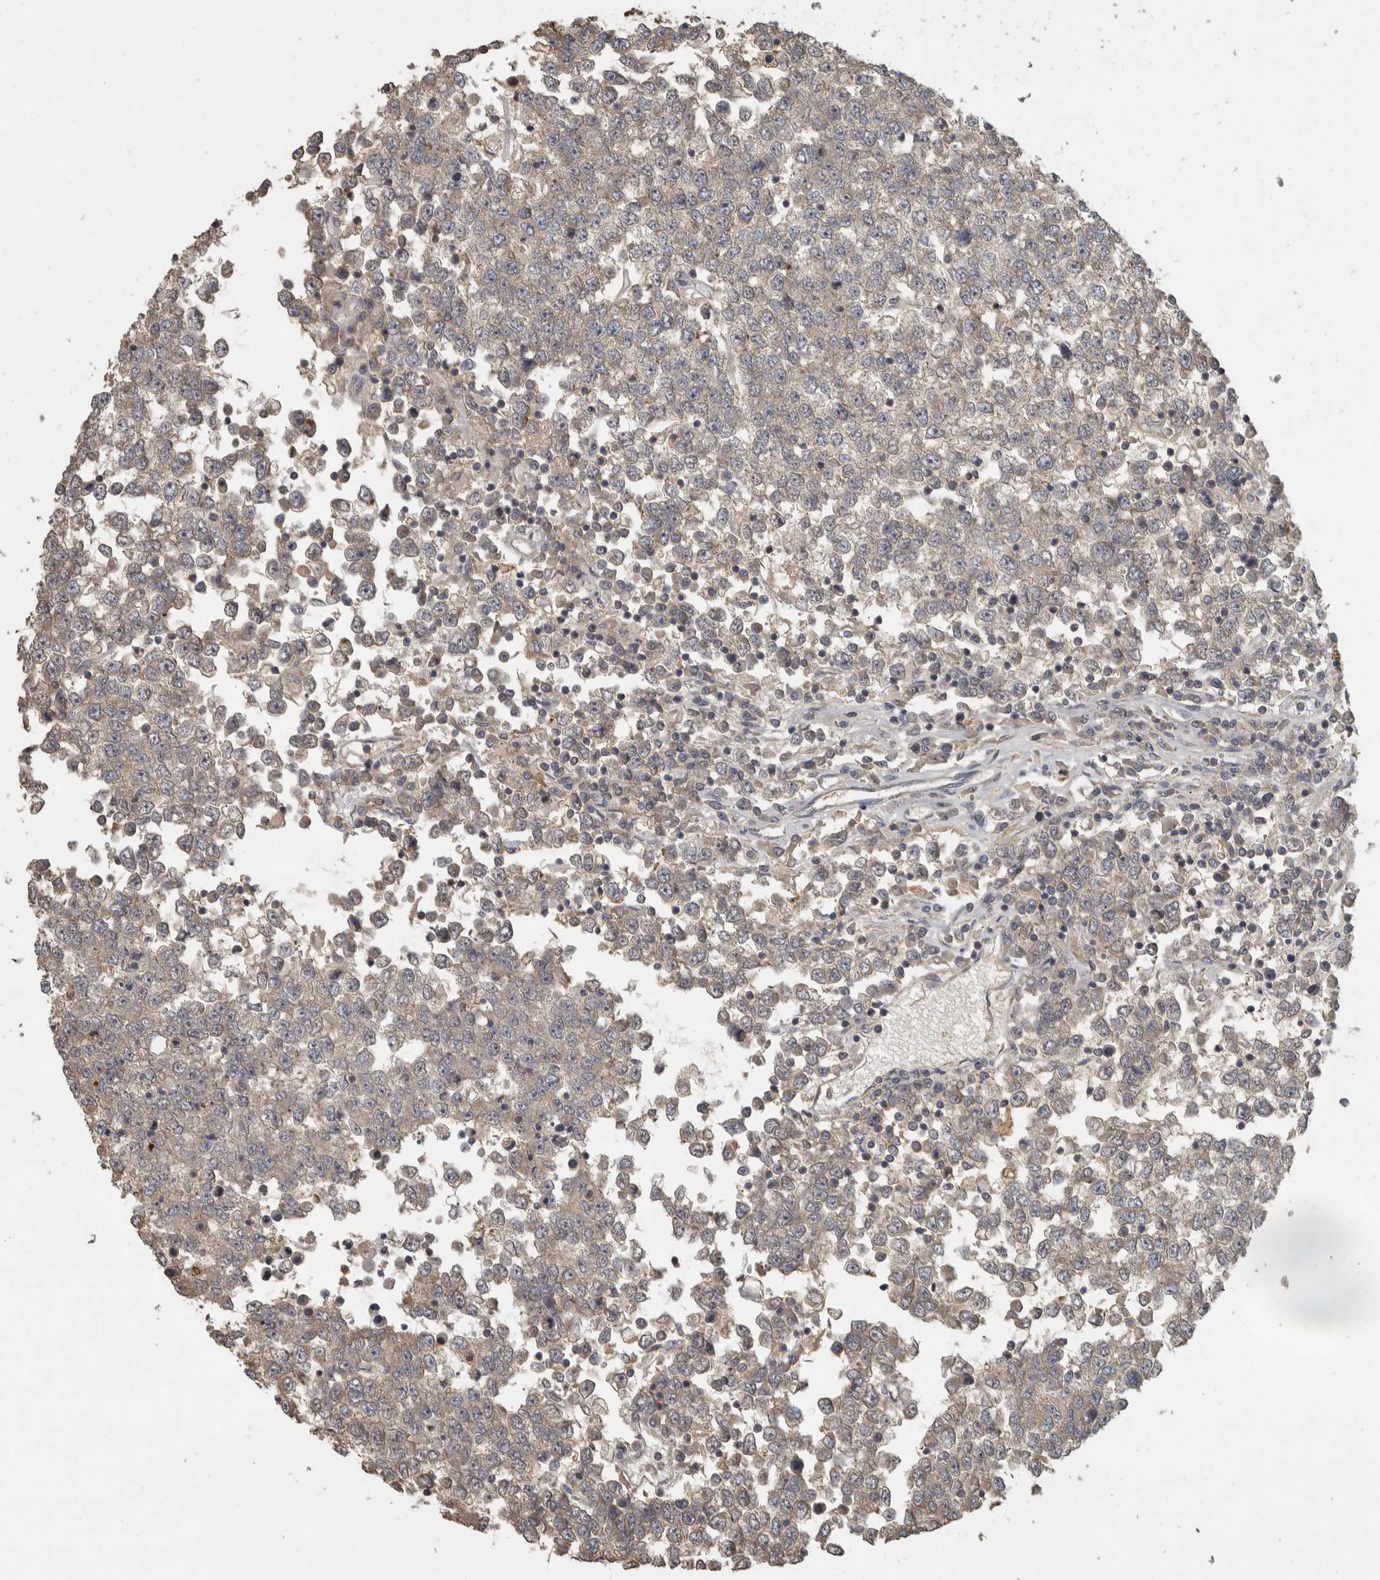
{"staining": {"intensity": "weak", "quantity": "25%-75%", "location": "cytoplasmic/membranous"}, "tissue": "testis cancer", "cell_type": "Tumor cells", "image_type": "cancer", "snomed": [{"axis": "morphology", "description": "Seminoma, NOS"}, {"axis": "topography", "description": "Testis"}], "caption": "Protein expression analysis of testis cancer shows weak cytoplasmic/membranous positivity in approximately 25%-75% of tumor cells.", "gene": "ERAL1", "patient": {"sex": "male", "age": 65}}